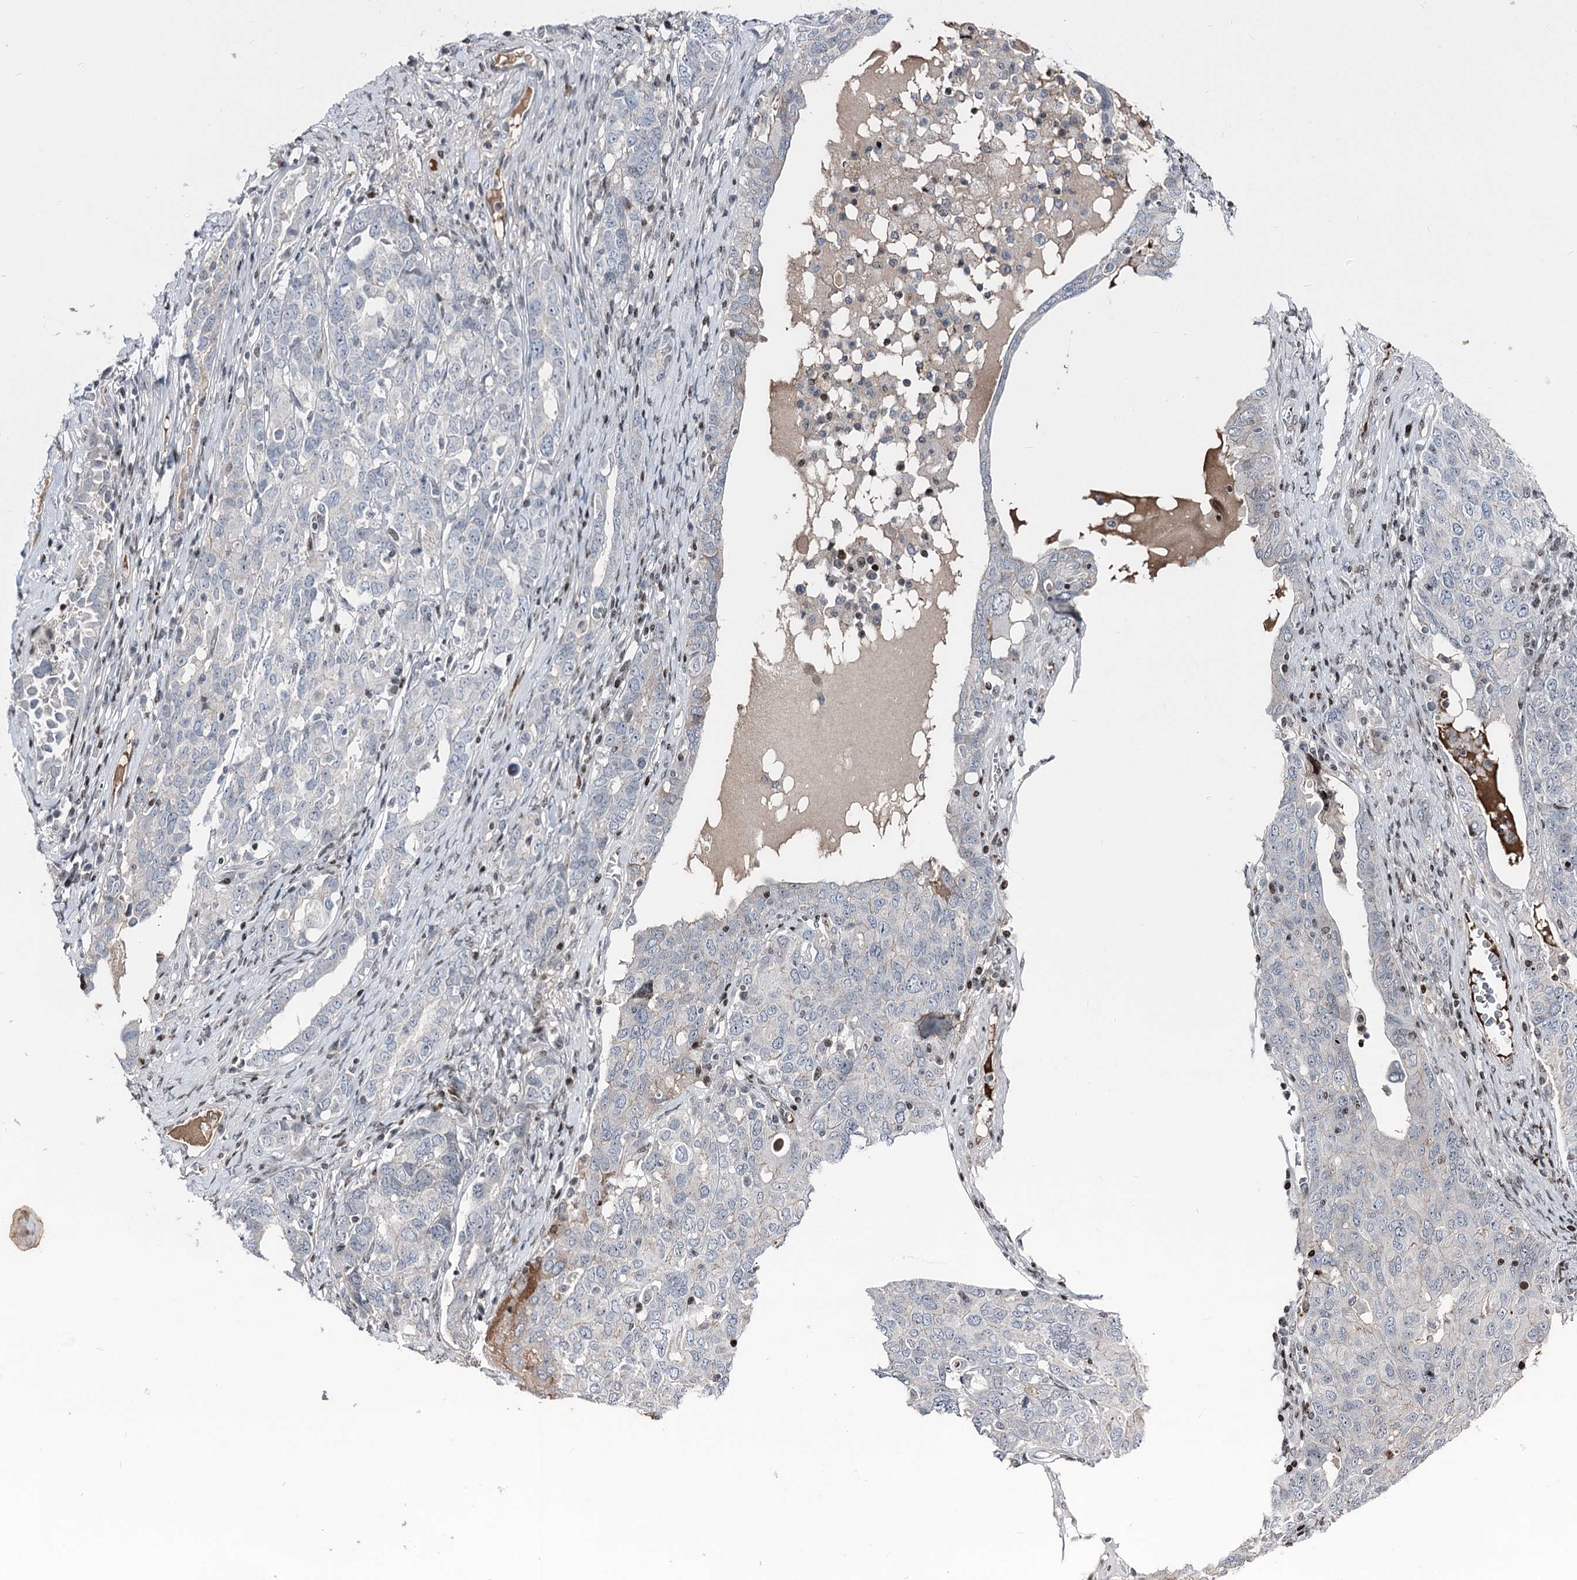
{"staining": {"intensity": "negative", "quantity": "none", "location": "none"}, "tissue": "ovarian cancer", "cell_type": "Tumor cells", "image_type": "cancer", "snomed": [{"axis": "morphology", "description": "Carcinoma, endometroid"}, {"axis": "topography", "description": "Ovary"}], "caption": "Human endometroid carcinoma (ovarian) stained for a protein using immunohistochemistry (IHC) shows no staining in tumor cells.", "gene": "ITFG2", "patient": {"sex": "female", "age": 62}}